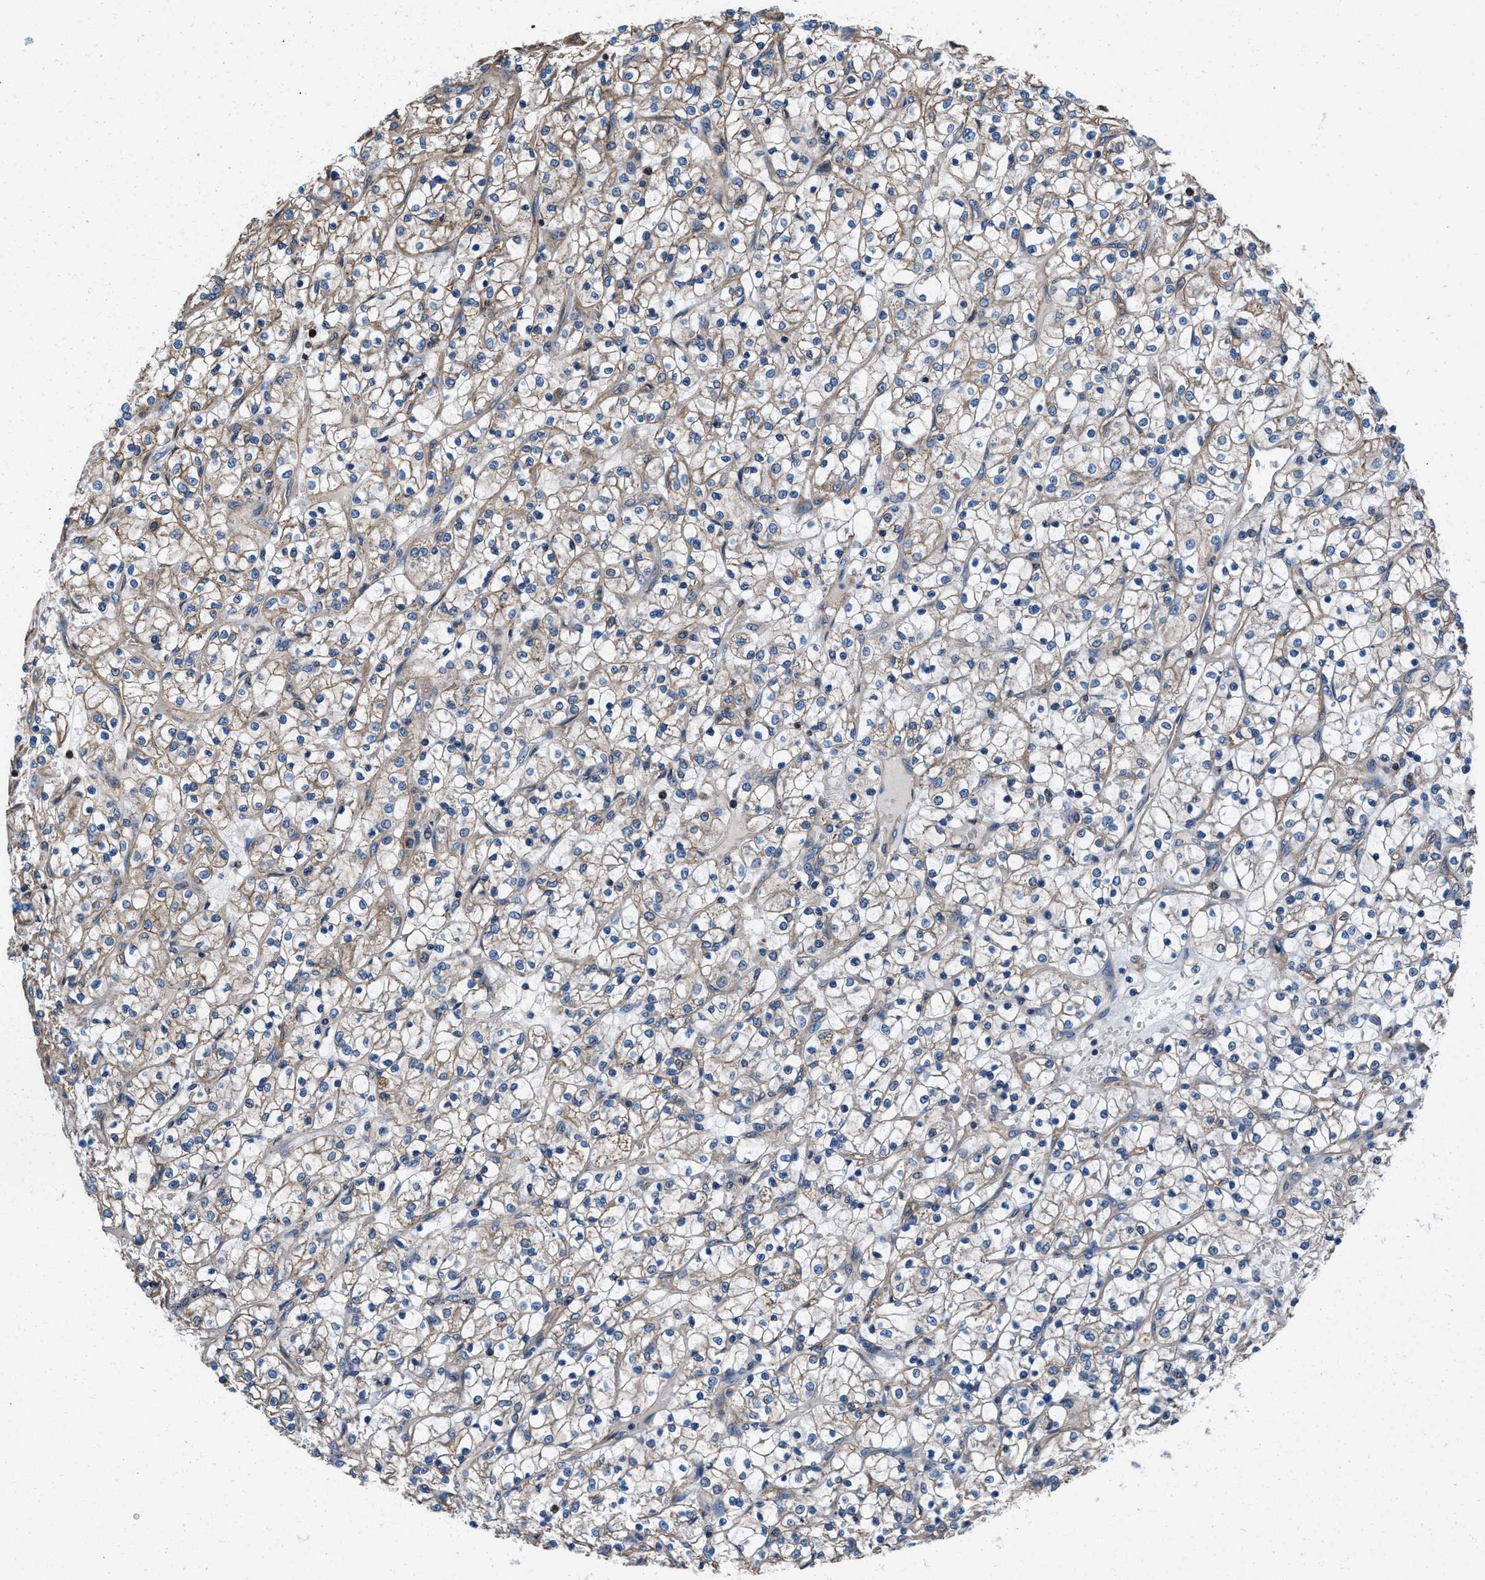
{"staining": {"intensity": "weak", "quantity": ">75%", "location": "cytoplasmic/membranous"}, "tissue": "renal cancer", "cell_type": "Tumor cells", "image_type": "cancer", "snomed": [{"axis": "morphology", "description": "Adenocarcinoma, NOS"}, {"axis": "topography", "description": "Kidney"}], "caption": "Immunohistochemical staining of human renal cancer (adenocarcinoma) displays low levels of weak cytoplasmic/membranous staining in about >75% of tumor cells. (Brightfield microscopy of DAB IHC at high magnification).", "gene": "NKTR", "patient": {"sex": "female", "age": 69}}